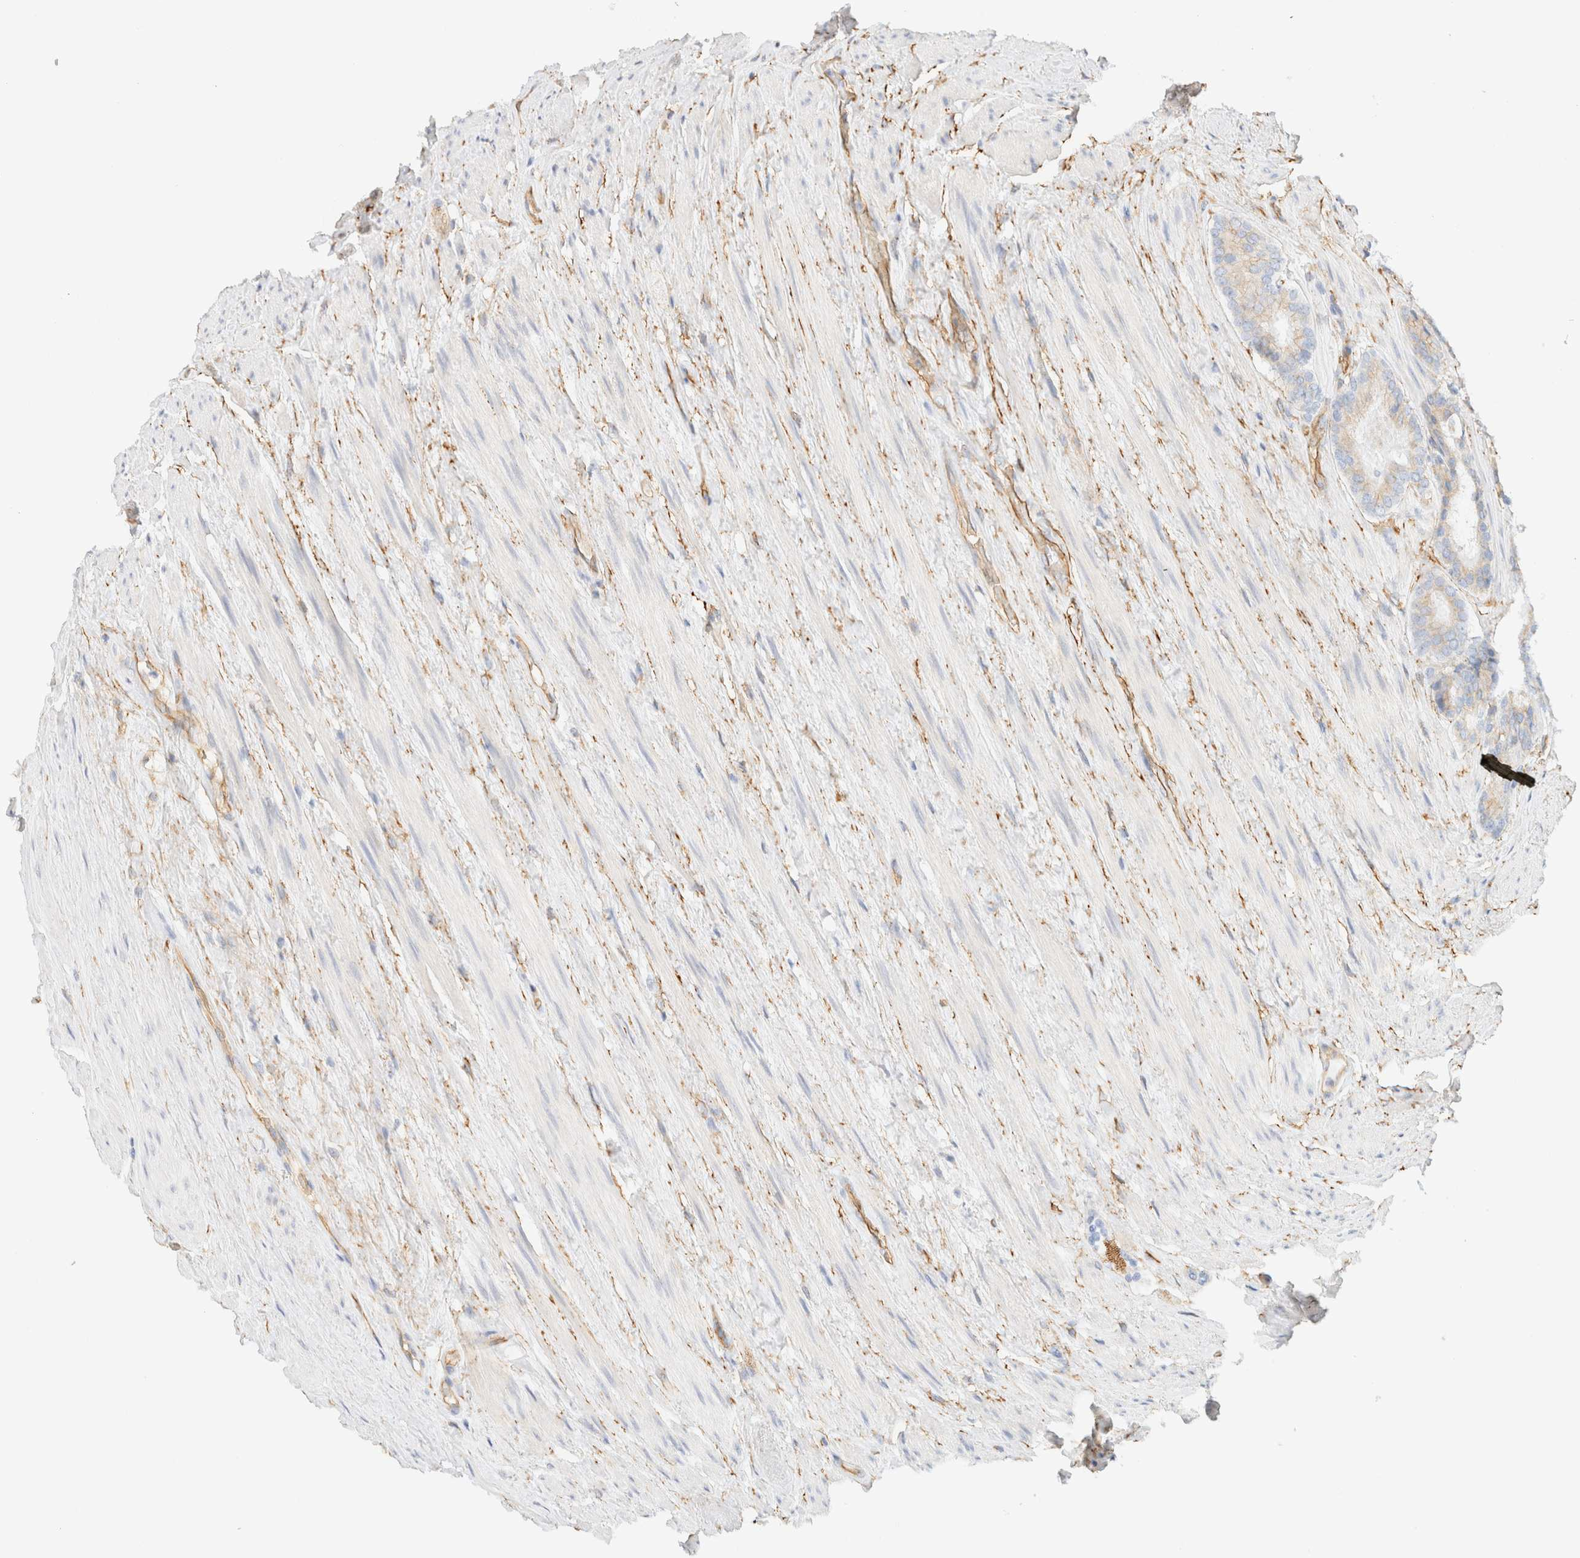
{"staining": {"intensity": "weak", "quantity": "<25%", "location": "cytoplasmic/membranous"}, "tissue": "prostate cancer", "cell_type": "Tumor cells", "image_type": "cancer", "snomed": [{"axis": "morphology", "description": "Adenocarcinoma, Low grade"}, {"axis": "topography", "description": "Prostate"}], "caption": "Immunohistochemical staining of adenocarcinoma (low-grade) (prostate) displays no significant staining in tumor cells.", "gene": "CYB5R4", "patient": {"sex": "male", "age": 69}}